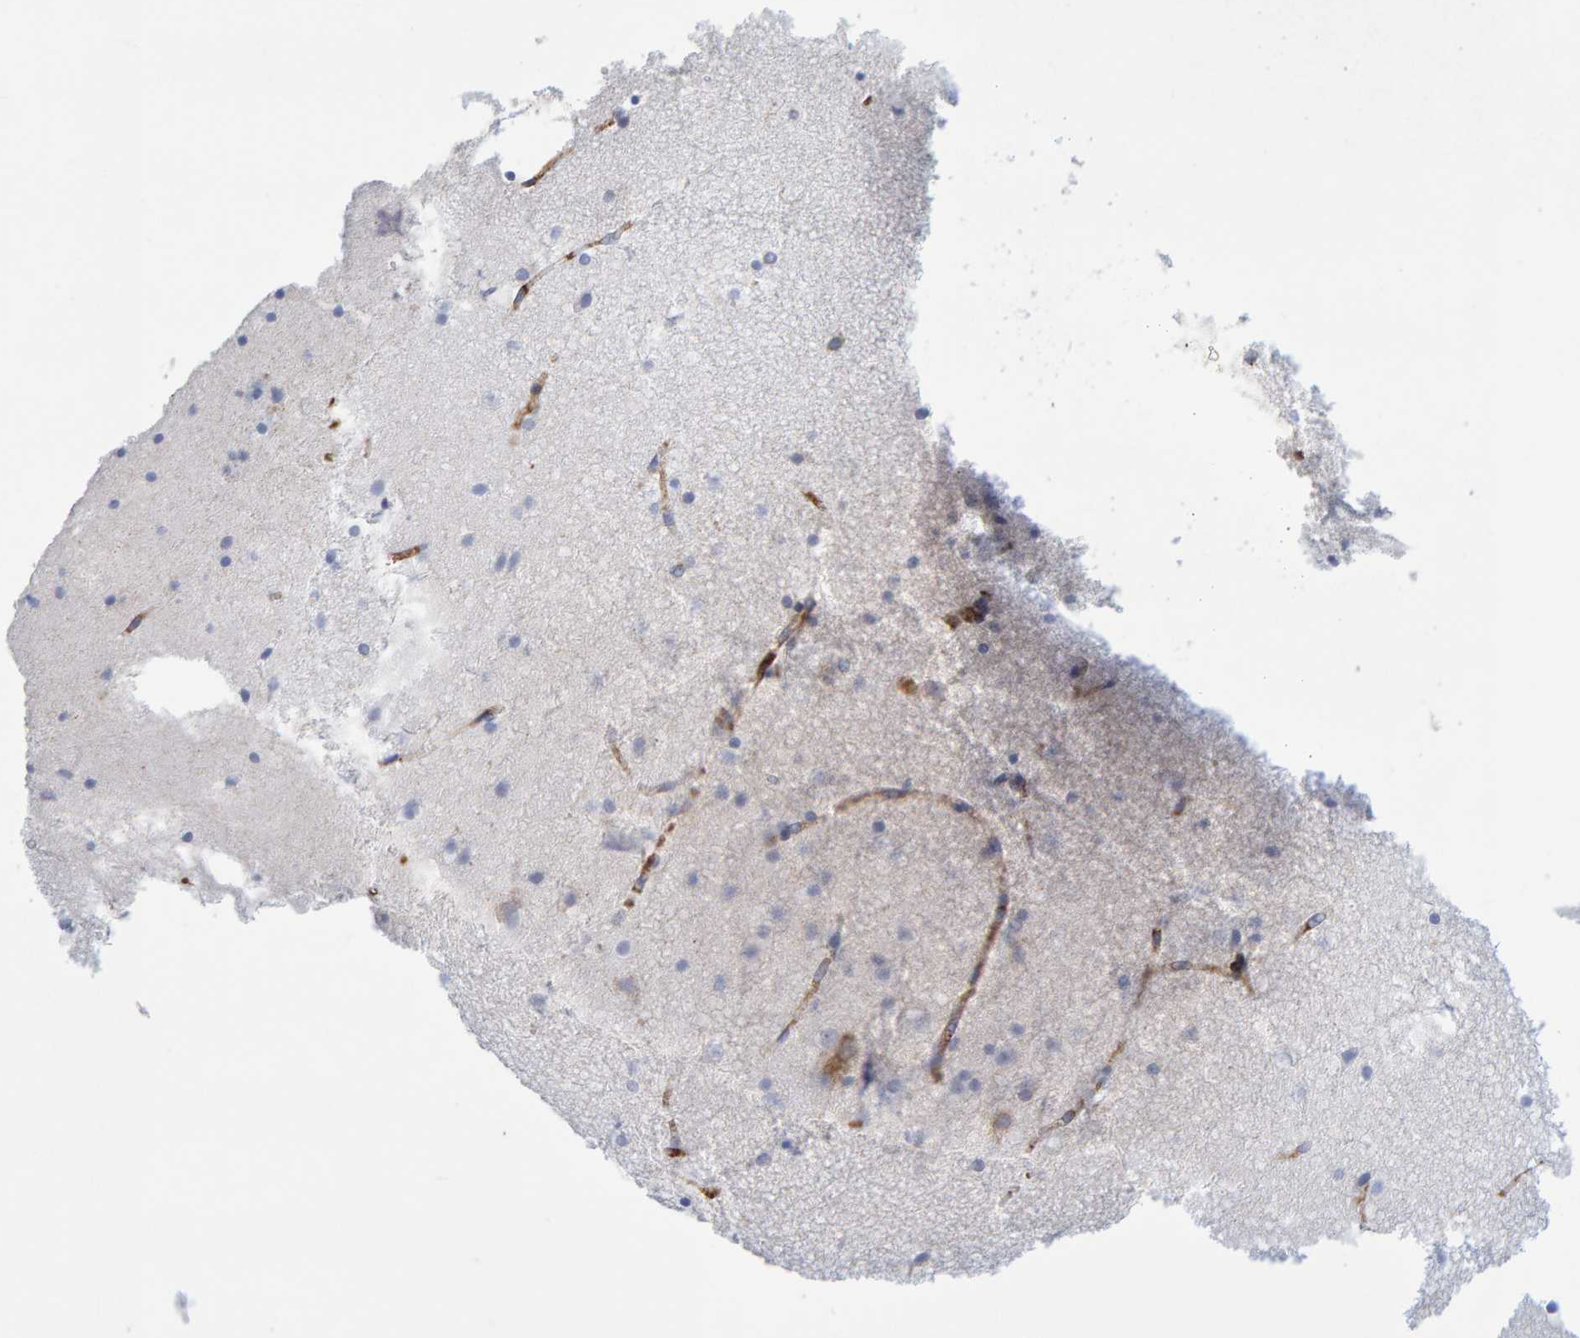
{"staining": {"intensity": "moderate", "quantity": ">75%", "location": "cytoplasmic/membranous"}, "tissue": "cerebral cortex", "cell_type": "Endothelial cells", "image_type": "normal", "snomed": [{"axis": "morphology", "description": "Normal tissue, NOS"}, {"axis": "topography", "description": "Cerebral cortex"}], "caption": "Protein staining of normal cerebral cortex reveals moderate cytoplasmic/membranous expression in approximately >75% of endothelial cells.", "gene": "MVP", "patient": {"sex": "male", "age": 45}}